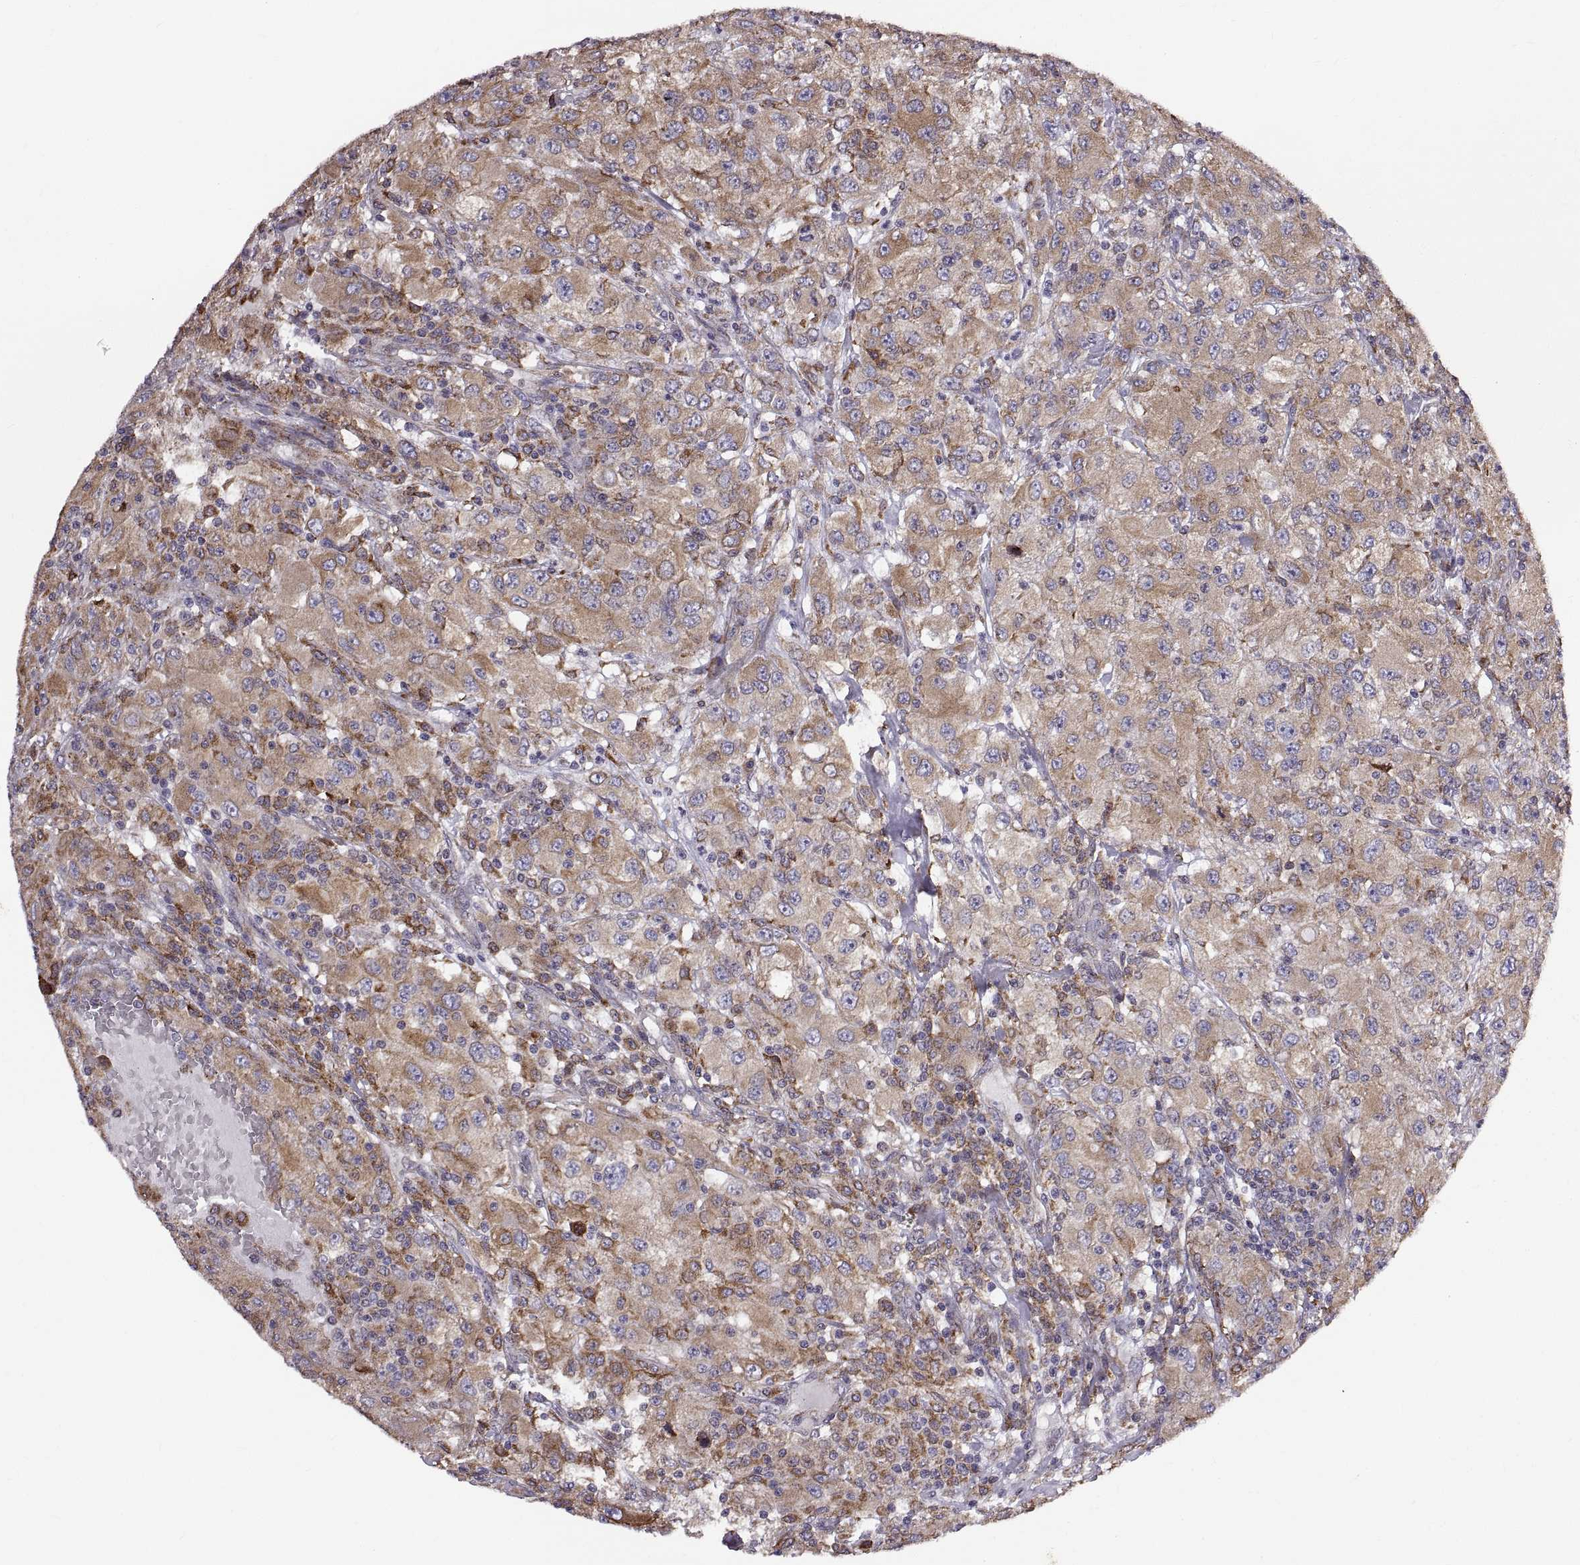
{"staining": {"intensity": "moderate", "quantity": ">75%", "location": "cytoplasmic/membranous"}, "tissue": "renal cancer", "cell_type": "Tumor cells", "image_type": "cancer", "snomed": [{"axis": "morphology", "description": "Adenocarcinoma, NOS"}, {"axis": "topography", "description": "Kidney"}], "caption": "A histopathology image of human adenocarcinoma (renal) stained for a protein shows moderate cytoplasmic/membranous brown staining in tumor cells.", "gene": "PLEKHB2", "patient": {"sex": "female", "age": 67}}